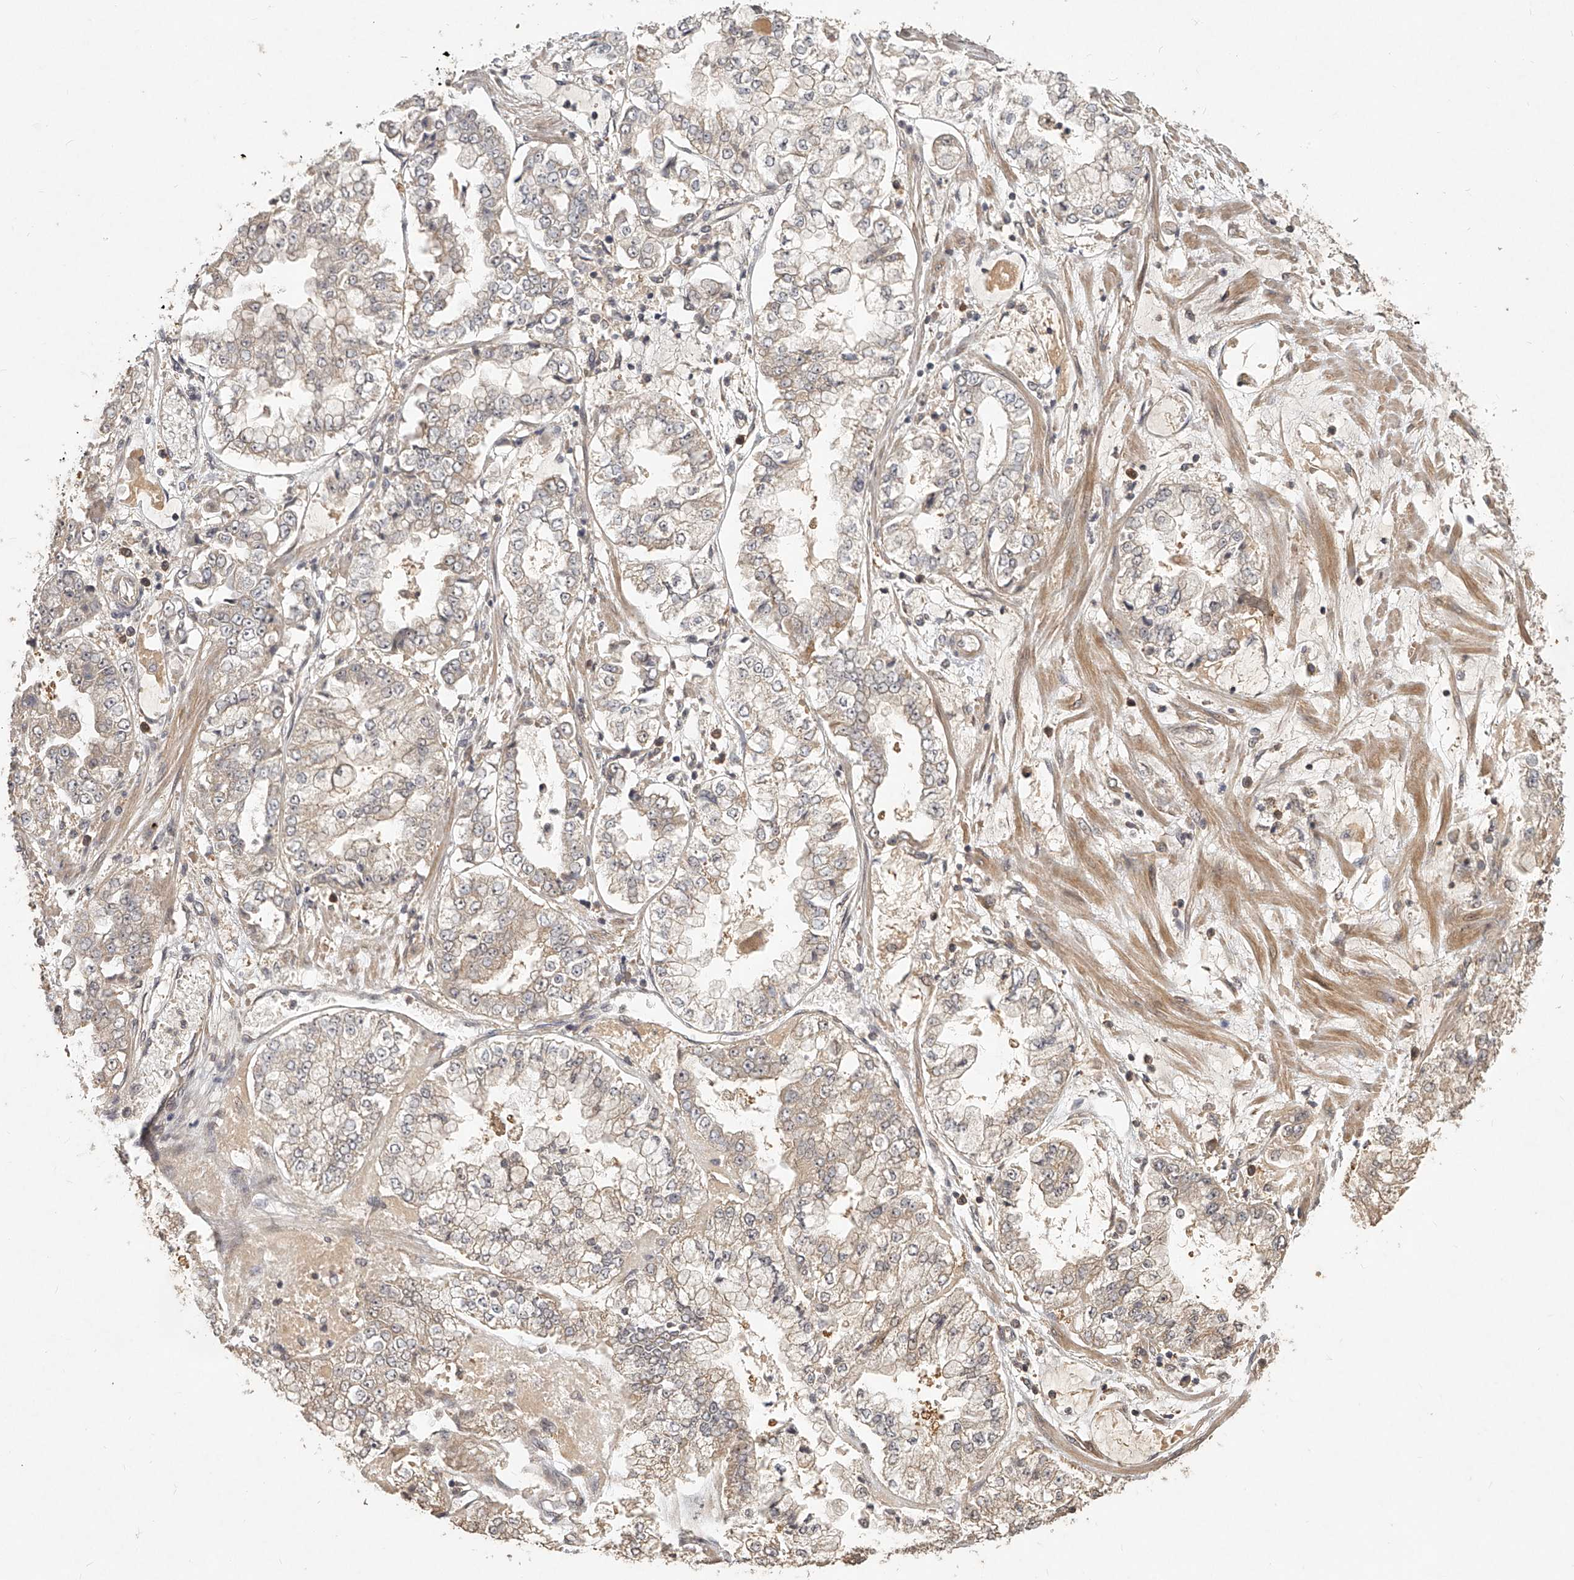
{"staining": {"intensity": "weak", "quantity": "<25%", "location": "cytoplasmic/membranous"}, "tissue": "stomach cancer", "cell_type": "Tumor cells", "image_type": "cancer", "snomed": [{"axis": "morphology", "description": "Adenocarcinoma, NOS"}, {"axis": "topography", "description": "Stomach"}], "caption": "The photomicrograph shows no staining of tumor cells in adenocarcinoma (stomach). Brightfield microscopy of immunohistochemistry stained with DAB (3,3'-diaminobenzidine) (brown) and hematoxylin (blue), captured at high magnification.", "gene": "SLC37A1", "patient": {"sex": "male", "age": 76}}